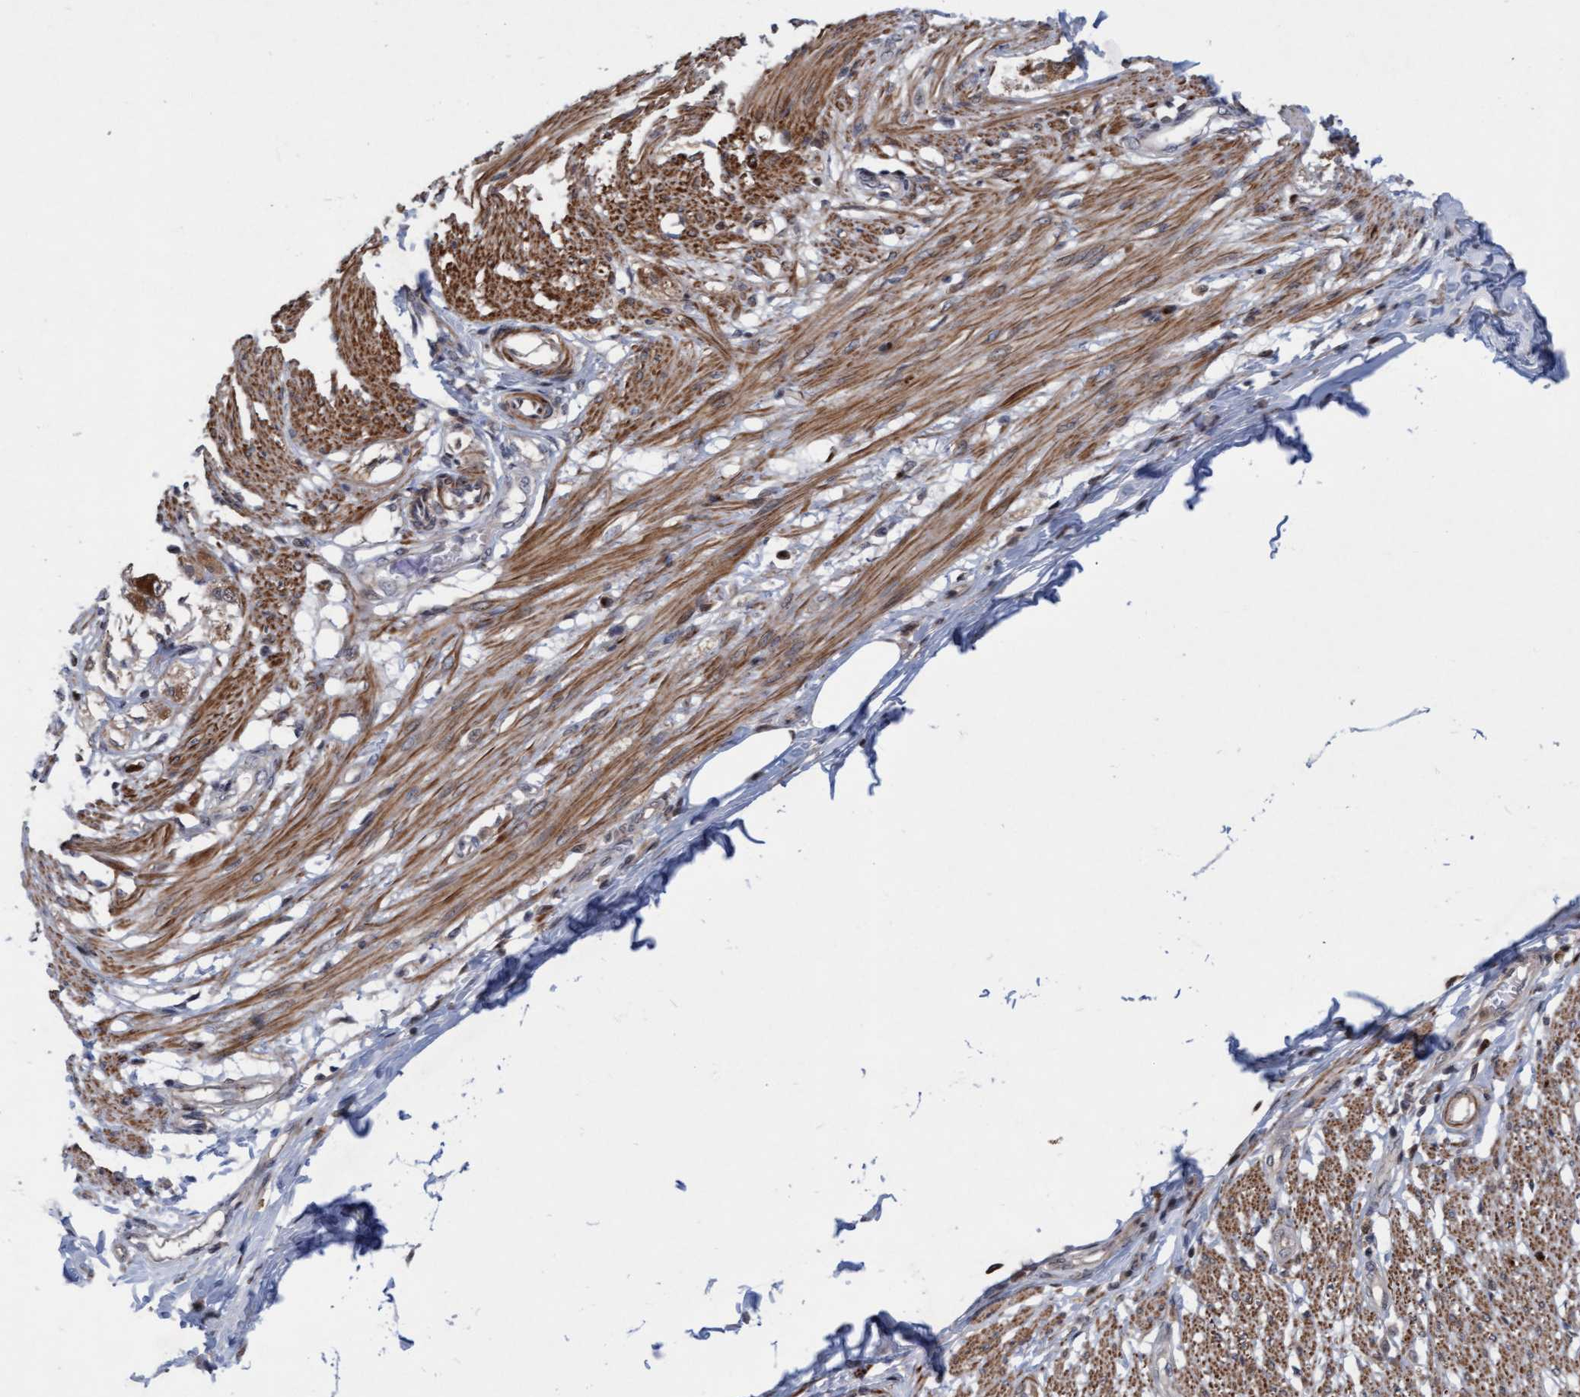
{"staining": {"intensity": "moderate", "quantity": ">75%", "location": "cytoplasmic/membranous"}, "tissue": "smooth muscle", "cell_type": "Smooth muscle cells", "image_type": "normal", "snomed": [{"axis": "morphology", "description": "Normal tissue, NOS"}, {"axis": "morphology", "description": "Adenocarcinoma, NOS"}, {"axis": "topography", "description": "Colon"}, {"axis": "topography", "description": "Peripheral nerve tissue"}], "caption": "IHC (DAB) staining of benign human smooth muscle displays moderate cytoplasmic/membranous protein staining in about >75% of smooth muscle cells. The staining is performed using DAB (3,3'-diaminobenzidine) brown chromogen to label protein expression. The nuclei are counter-stained blue using hematoxylin.", "gene": "RAP1GAP2", "patient": {"sex": "male", "age": 14}}